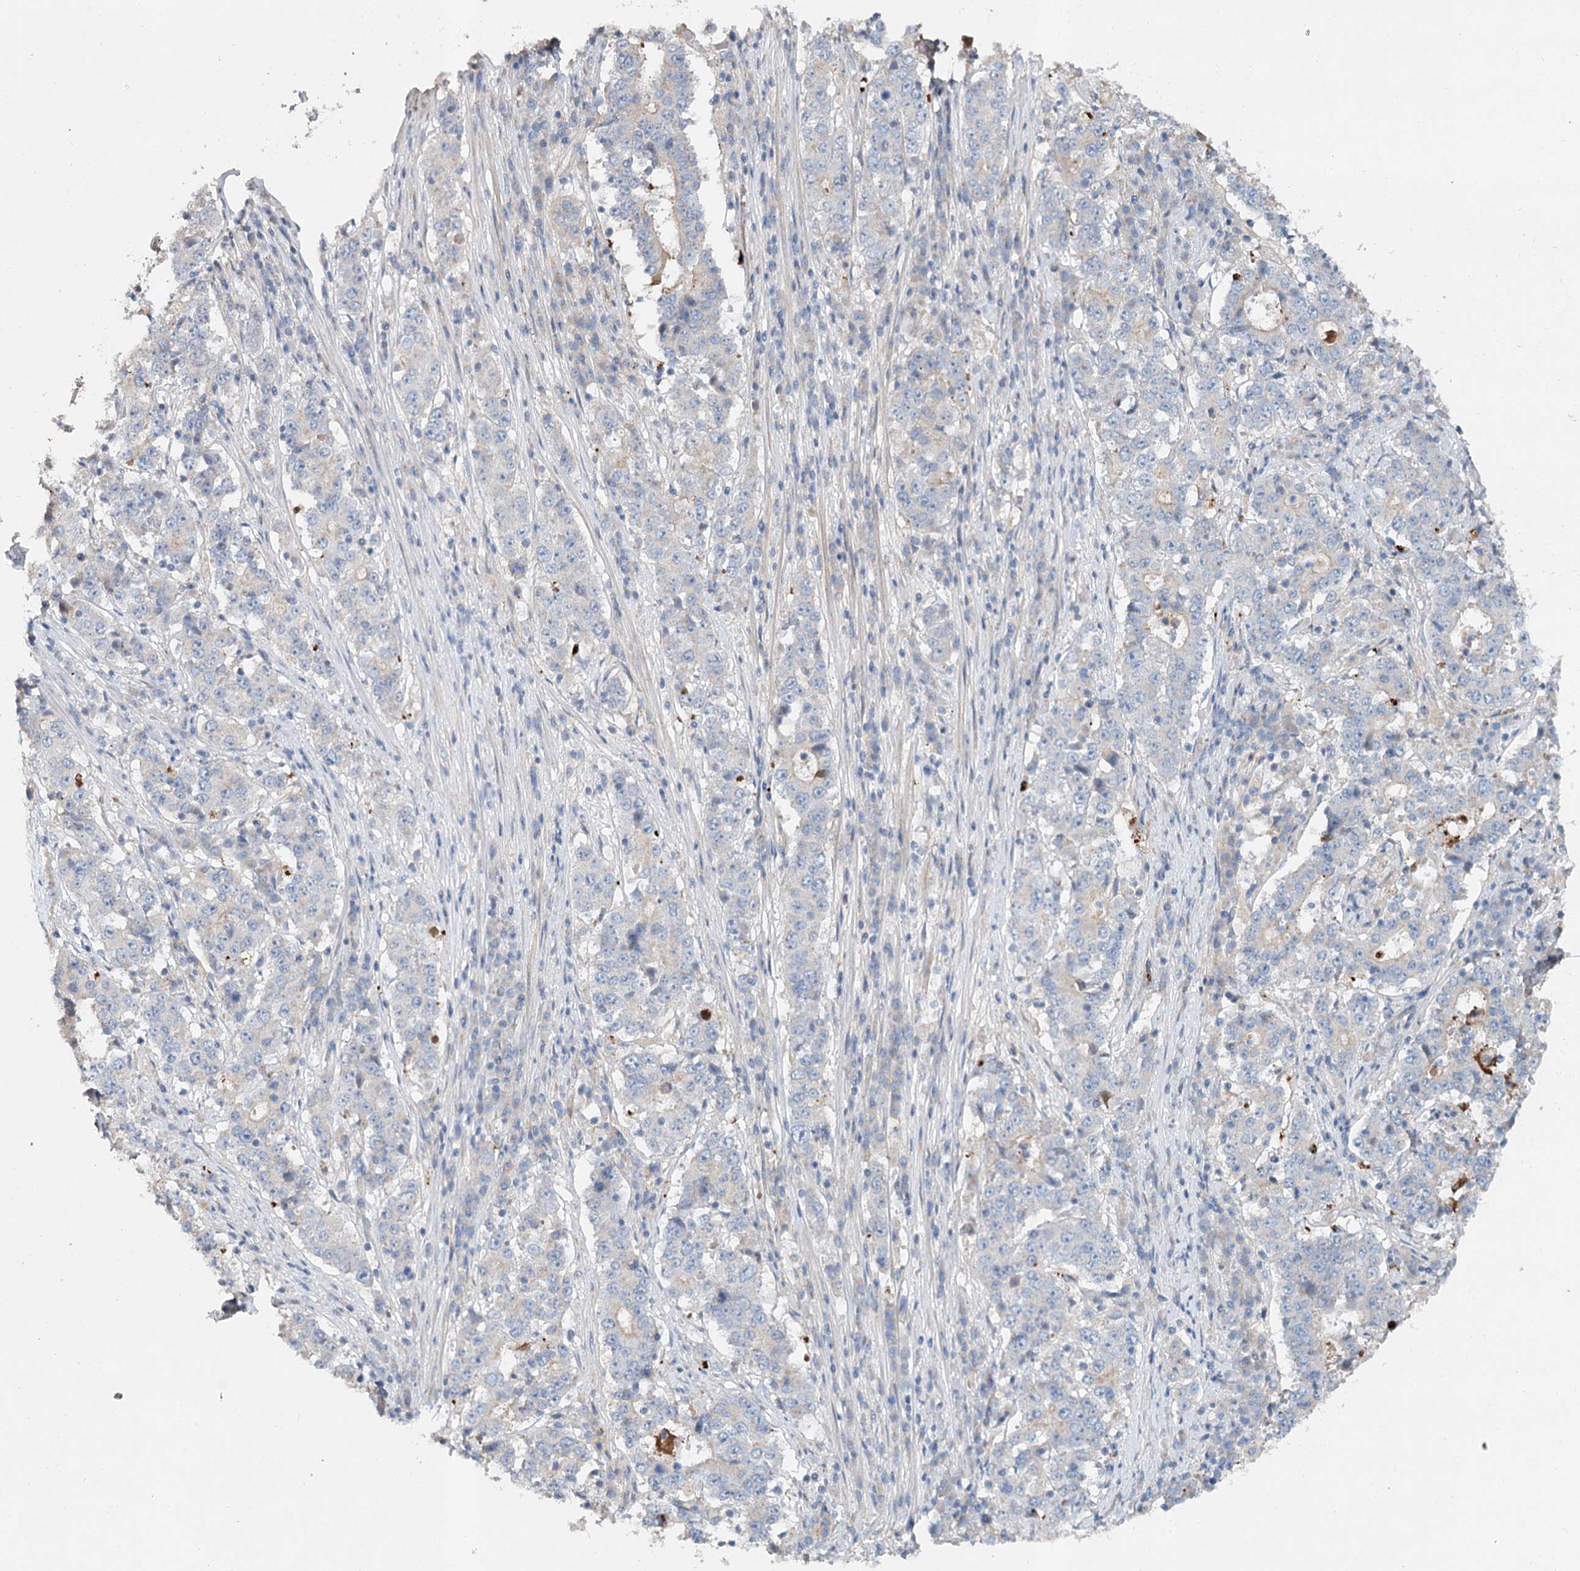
{"staining": {"intensity": "negative", "quantity": "none", "location": "none"}, "tissue": "stomach cancer", "cell_type": "Tumor cells", "image_type": "cancer", "snomed": [{"axis": "morphology", "description": "Adenocarcinoma, NOS"}, {"axis": "topography", "description": "Stomach"}], "caption": "Stomach cancer stained for a protein using immunohistochemistry demonstrates no staining tumor cells.", "gene": "ALKBH8", "patient": {"sex": "male", "age": 59}}